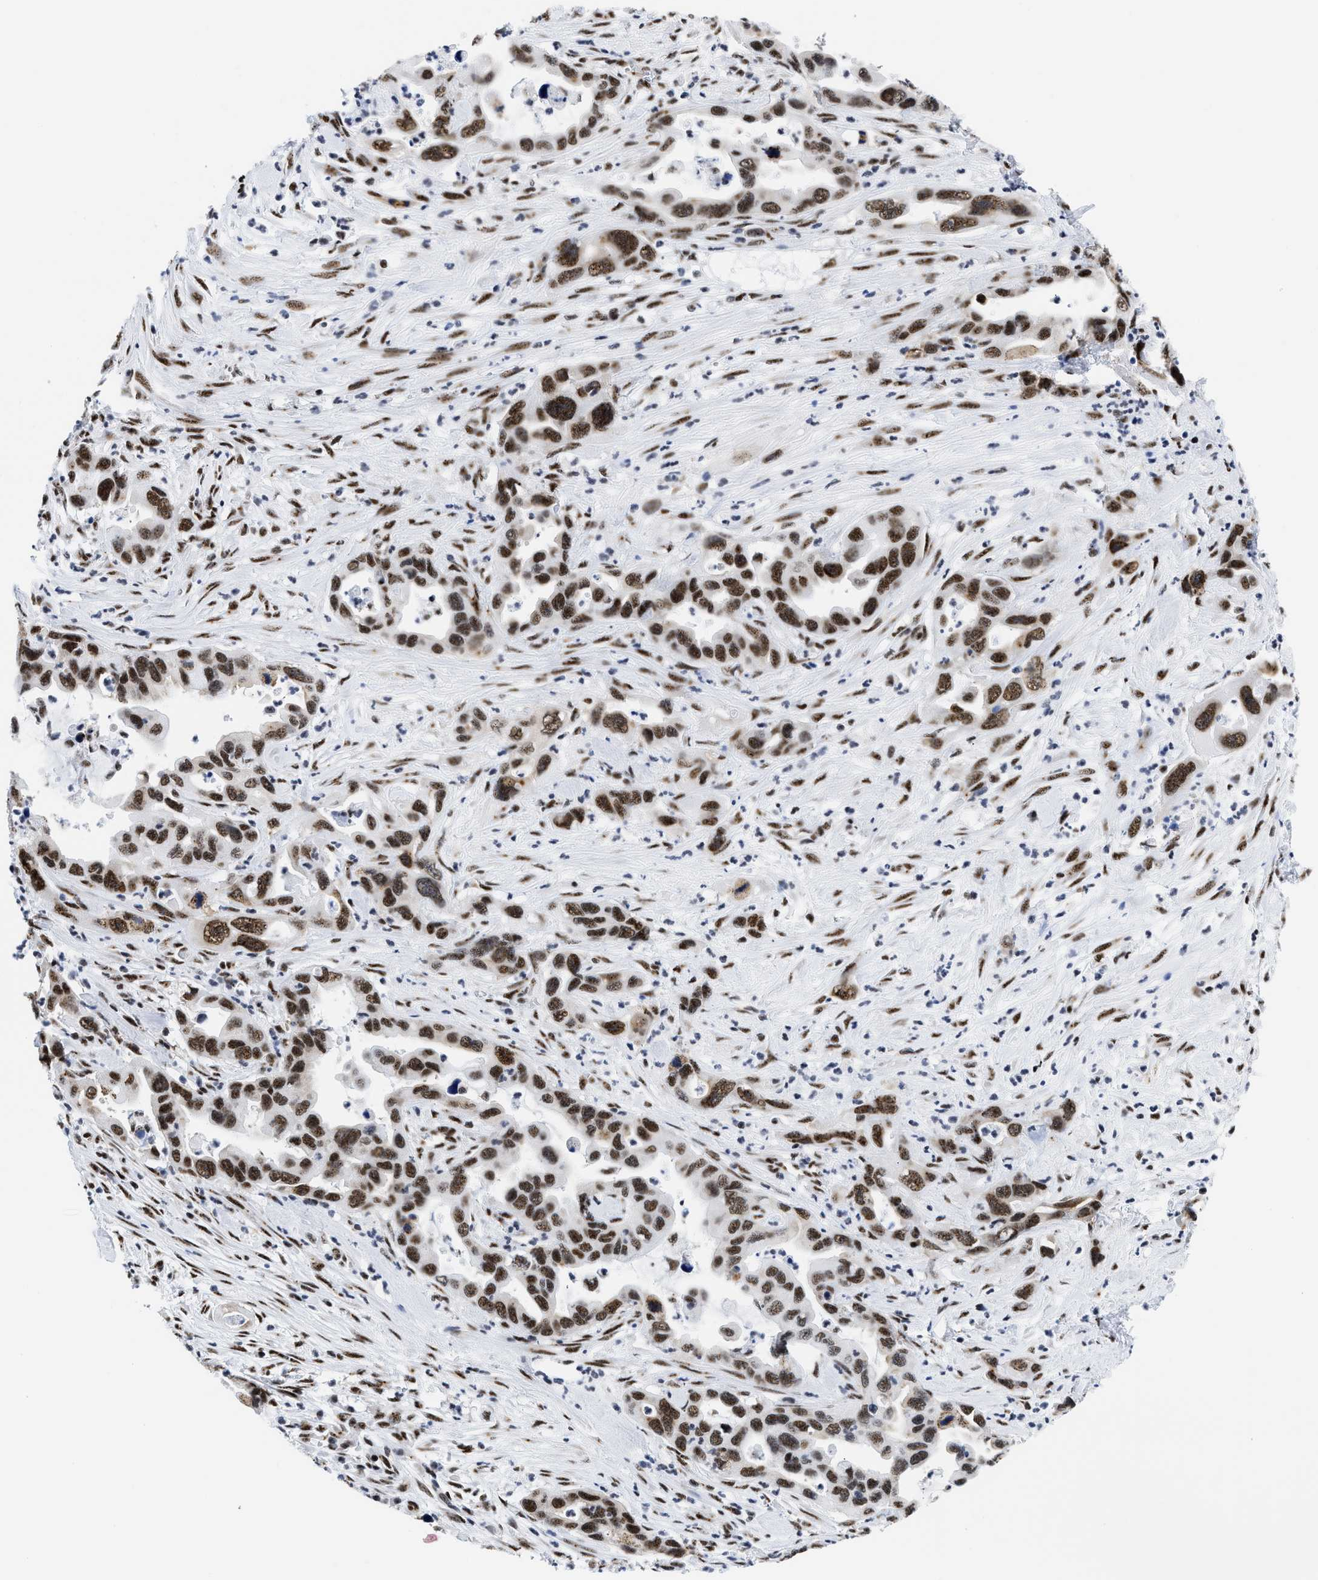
{"staining": {"intensity": "strong", "quantity": ">75%", "location": "nuclear"}, "tissue": "pancreatic cancer", "cell_type": "Tumor cells", "image_type": "cancer", "snomed": [{"axis": "morphology", "description": "Adenocarcinoma, NOS"}, {"axis": "topography", "description": "Pancreas"}], "caption": "This is a photomicrograph of immunohistochemistry (IHC) staining of pancreatic adenocarcinoma, which shows strong positivity in the nuclear of tumor cells.", "gene": "RBM8A", "patient": {"sex": "female", "age": 70}}